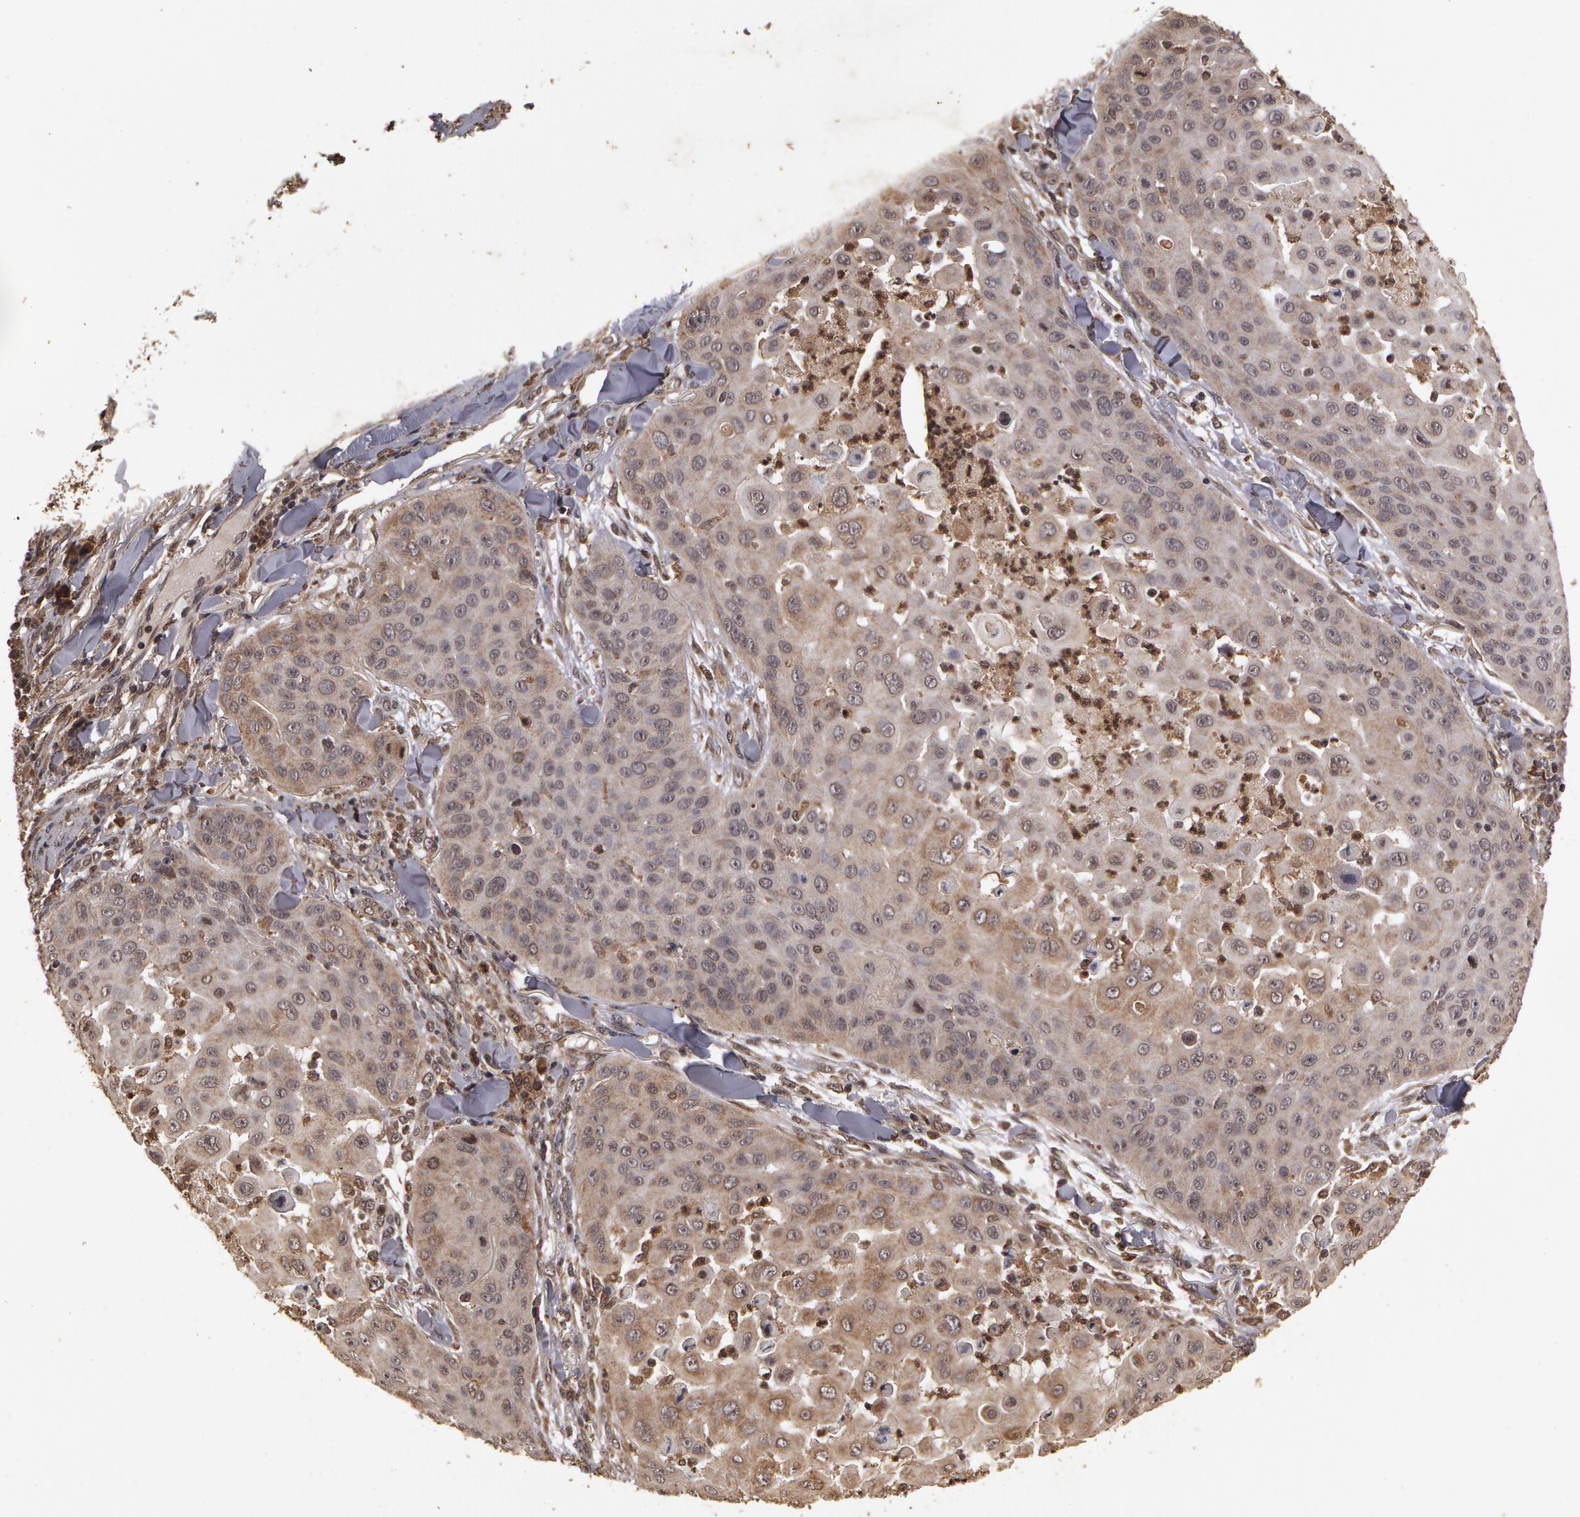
{"staining": {"intensity": "negative", "quantity": "none", "location": "none"}, "tissue": "skin cancer", "cell_type": "Tumor cells", "image_type": "cancer", "snomed": [{"axis": "morphology", "description": "Squamous cell carcinoma, NOS"}, {"axis": "topography", "description": "Skin"}], "caption": "Human skin squamous cell carcinoma stained for a protein using immunohistochemistry shows no staining in tumor cells.", "gene": "CALR", "patient": {"sex": "male", "age": 82}}